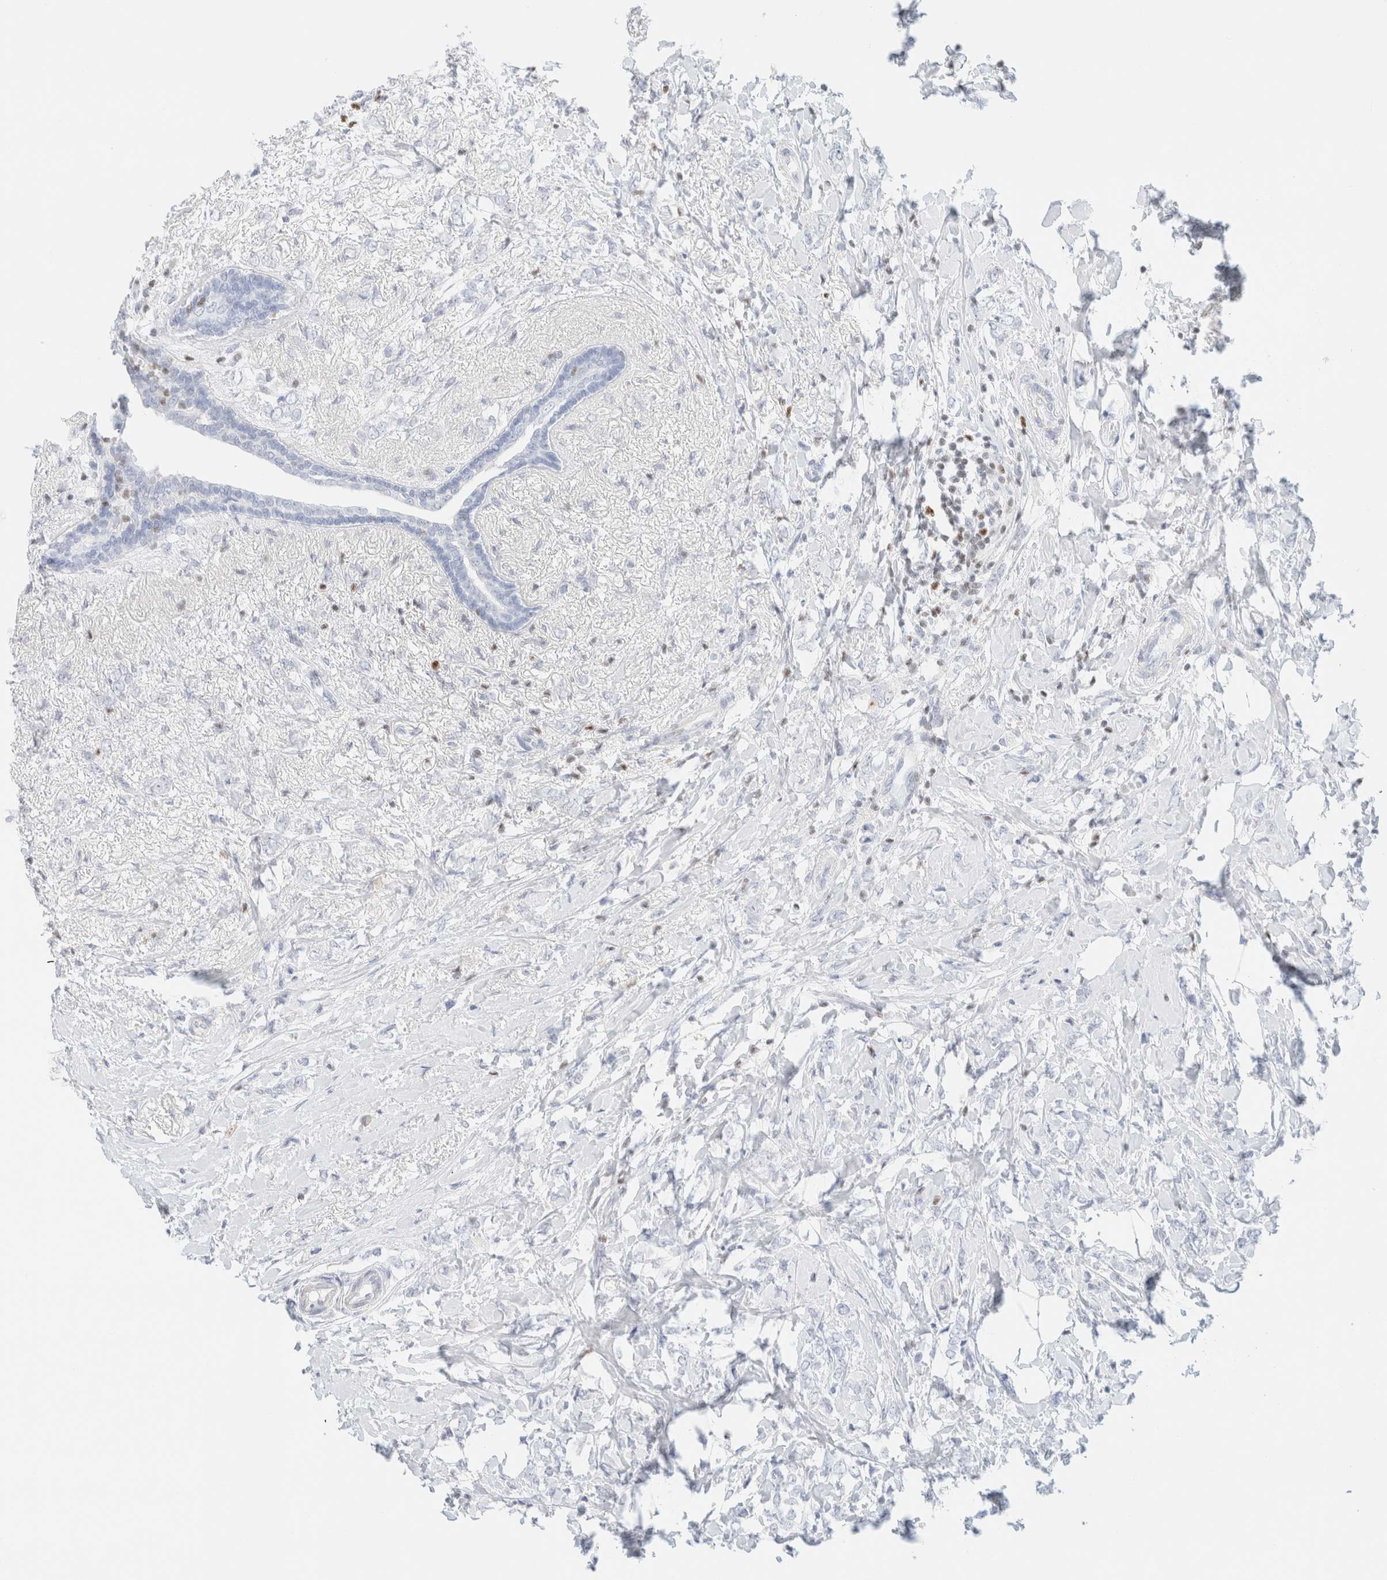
{"staining": {"intensity": "negative", "quantity": "none", "location": "none"}, "tissue": "breast cancer", "cell_type": "Tumor cells", "image_type": "cancer", "snomed": [{"axis": "morphology", "description": "Normal tissue, NOS"}, {"axis": "morphology", "description": "Lobular carcinoma"}, {"axis": "topography", "description": "Breast"}], "caption": "A histopathology image of breast lobular carcinoma stained for a protein reveals no brown staining in tumor cells.", "gene": "IKZF3", "patient": {"sex": "female", "age": 47}}